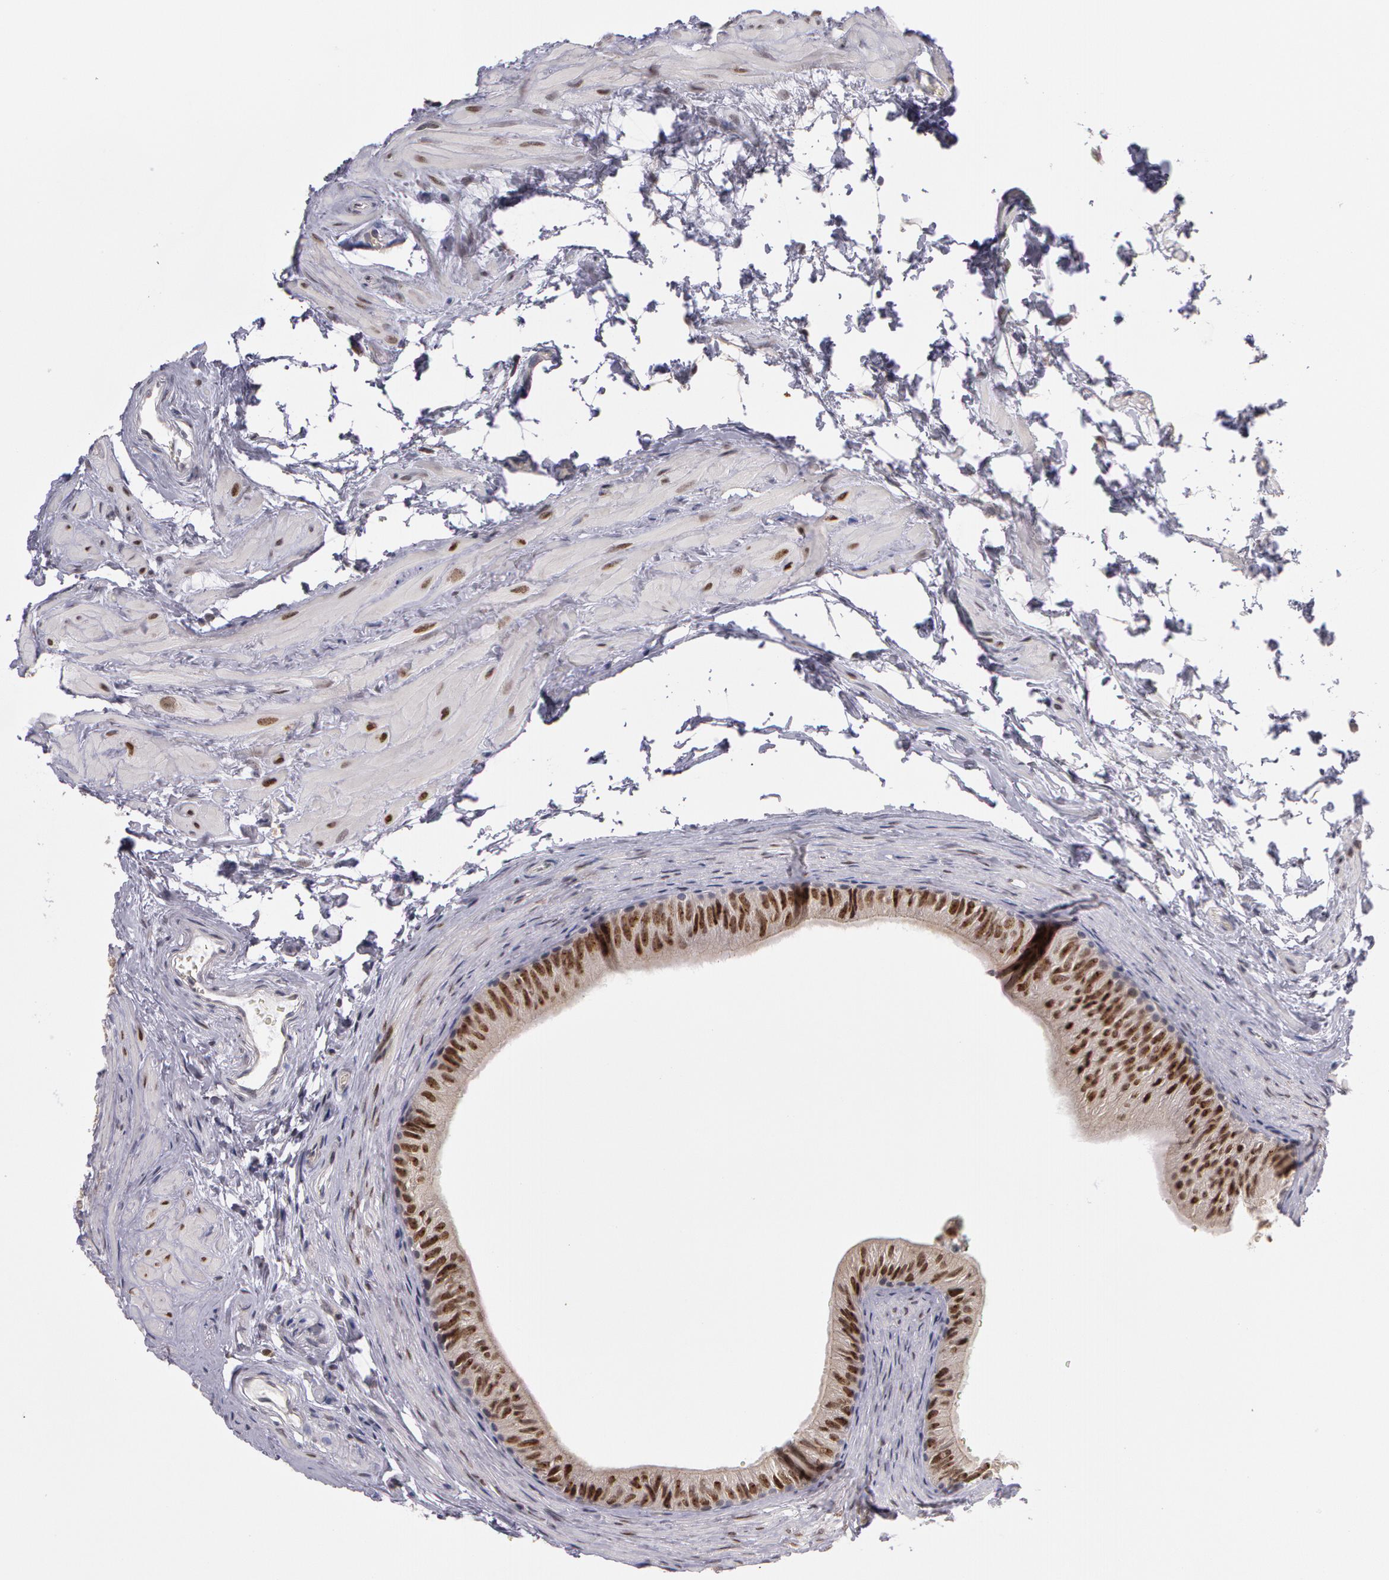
{"staining": {"intensity": "moderate", "quantity": ">75%", "location": "nuclear"}, "tissue": "epididymis", "cell_type": "Glandular cells", "image_type": "normal", "snomed": [{"axis": "morphology", "description": "Normal tissue, NOS"}, {"axis": "topography", "description": "Testis"}, {"axis": "topography", "description": "Epididymis"}], "caption": "A medium amount of moderate nuclear expression is appreciated in about >75% of glandular cells in normal epididymis.", "gene": "PRICKLE1", "patient": {"sex": "male", "age": 36}}